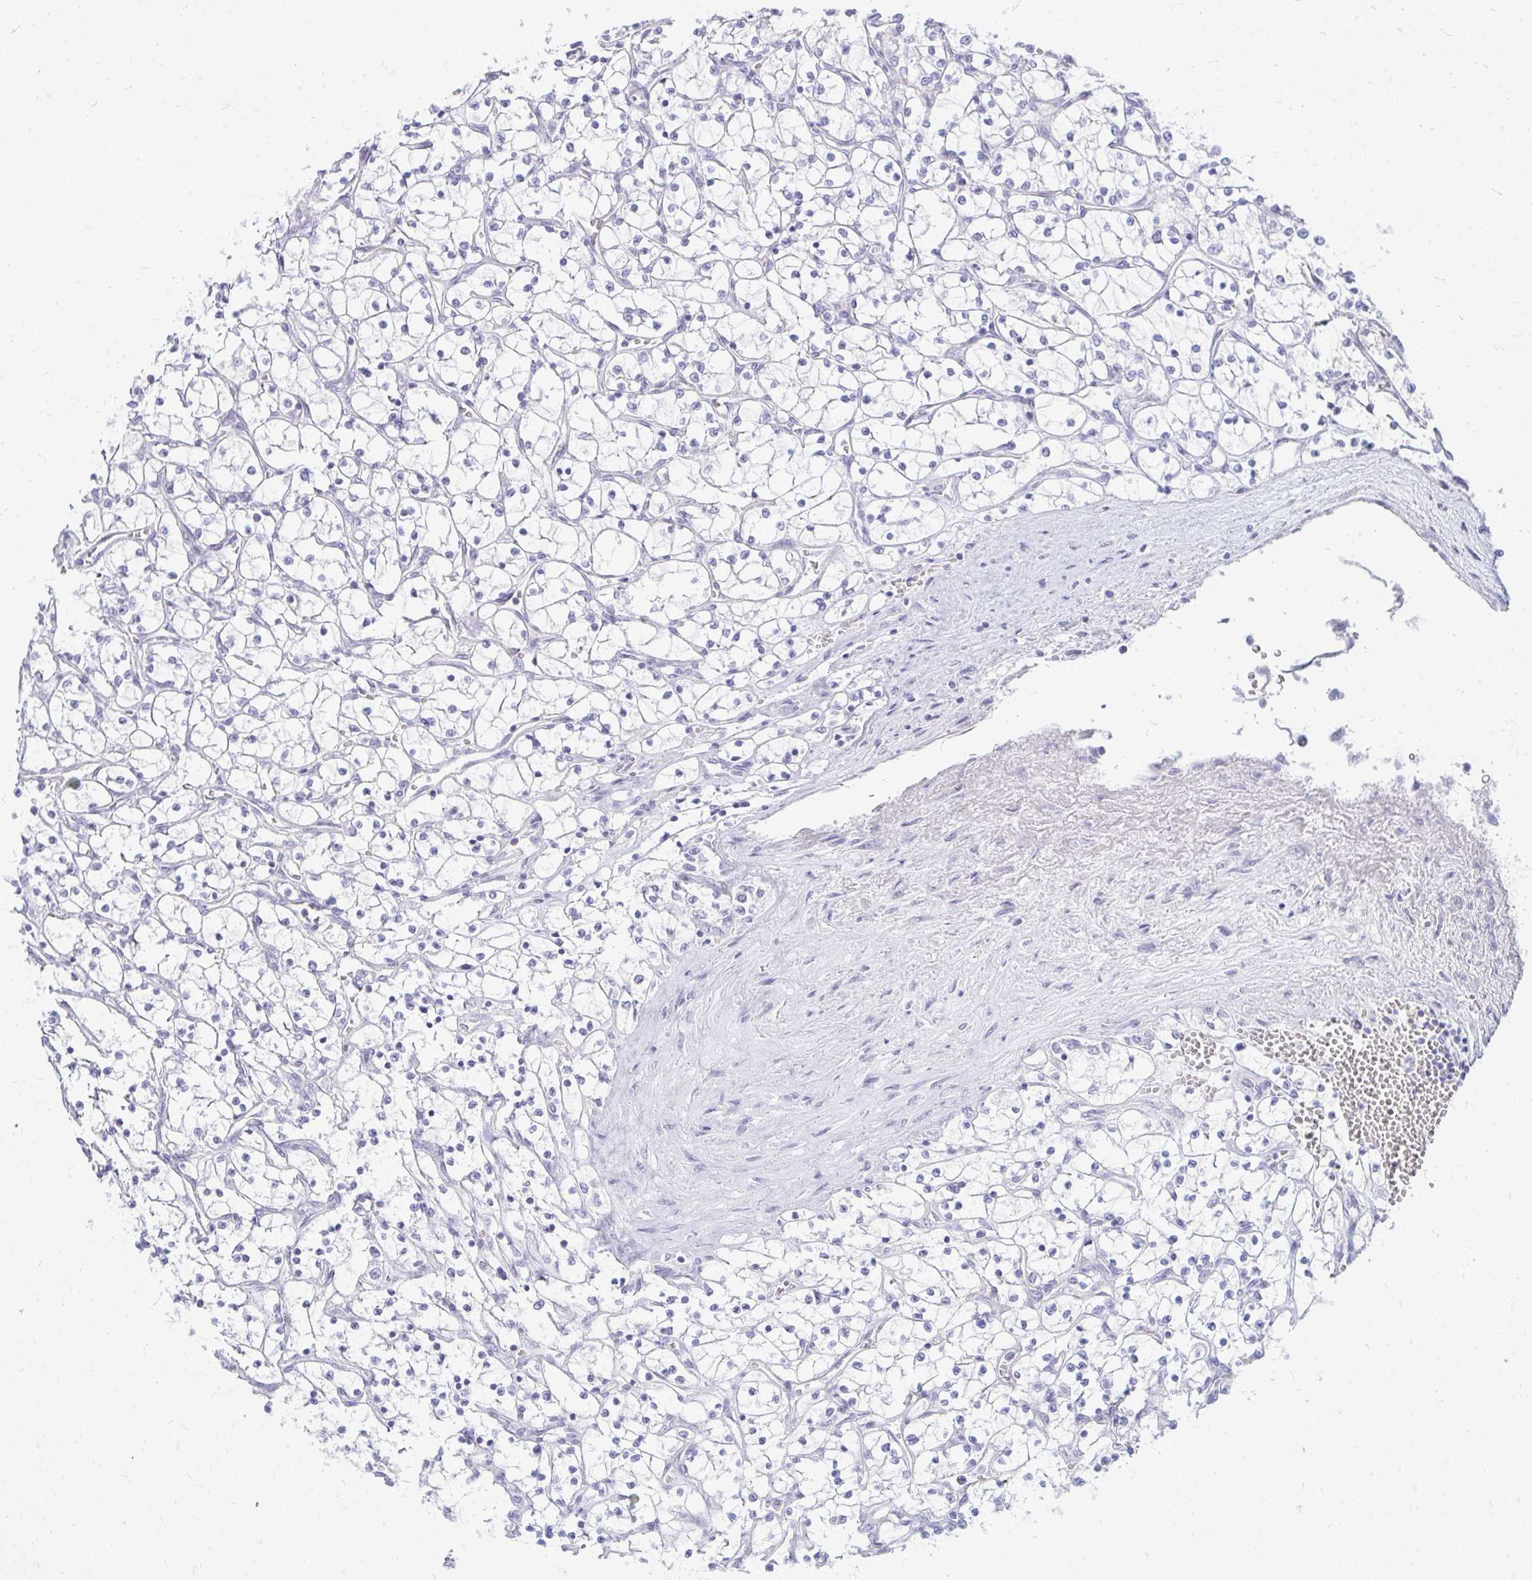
{"staining": {"intensity": "negative", "quantity": "none", "location": "none"}, "tissue": "renal cancer", "cell_type": "Tumor cells", "image_type": "cancer", "snomed": [{"axis": "morphology", "description": "Adenocarcinoma, NOS"}, {"axis": "topography", "description": "Kidney"}], "caption": "The immunohistochemistry (IHC) histopathology image has no significant expression in tumor cells of renal adenocarcinoma tissue. (DAB immunohistochemistry visualized using brightfield microscopy, high magnification).", "gene": "TSPEAR", "patient": {"sex": "female", "age": 69}}